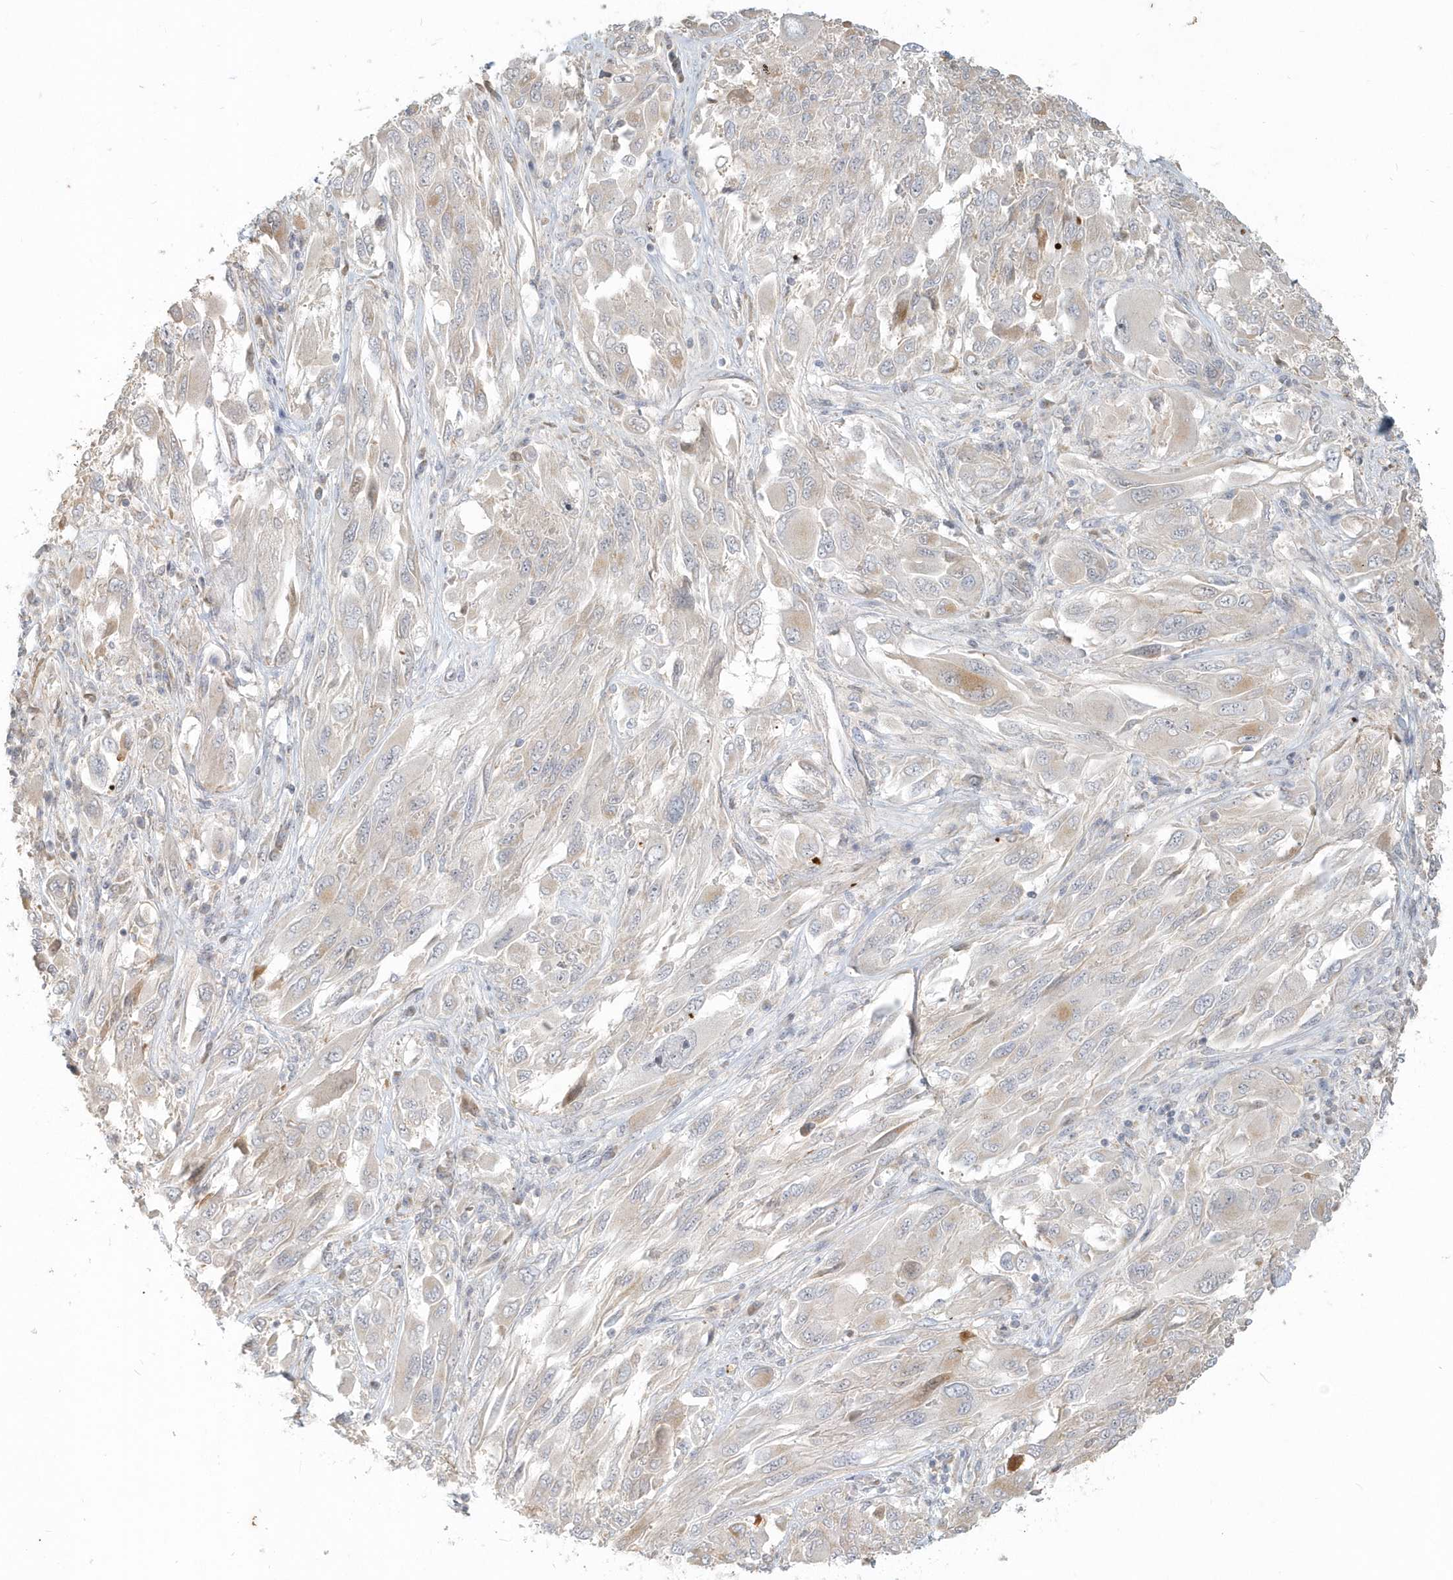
{"staining": {"intensity": "weak", "quantity": "<25%", "location": "cytoplasmic/membranous"}, "tissue": "melanoma", "cell_type": "Tumor cells", "image_type": "cancer", "snomed": [{"axis": "morphology", "description": "Malignant melanoma, NOS"}, {"axis": "topography", "description": "Skin"}], "caption": "Histopathology image shows no significant protein expression in tumor cells of melanoma. Nuclei are stained in blue.", "gene": "NAPB", "patient": {"sex": "female", "age": 91}}